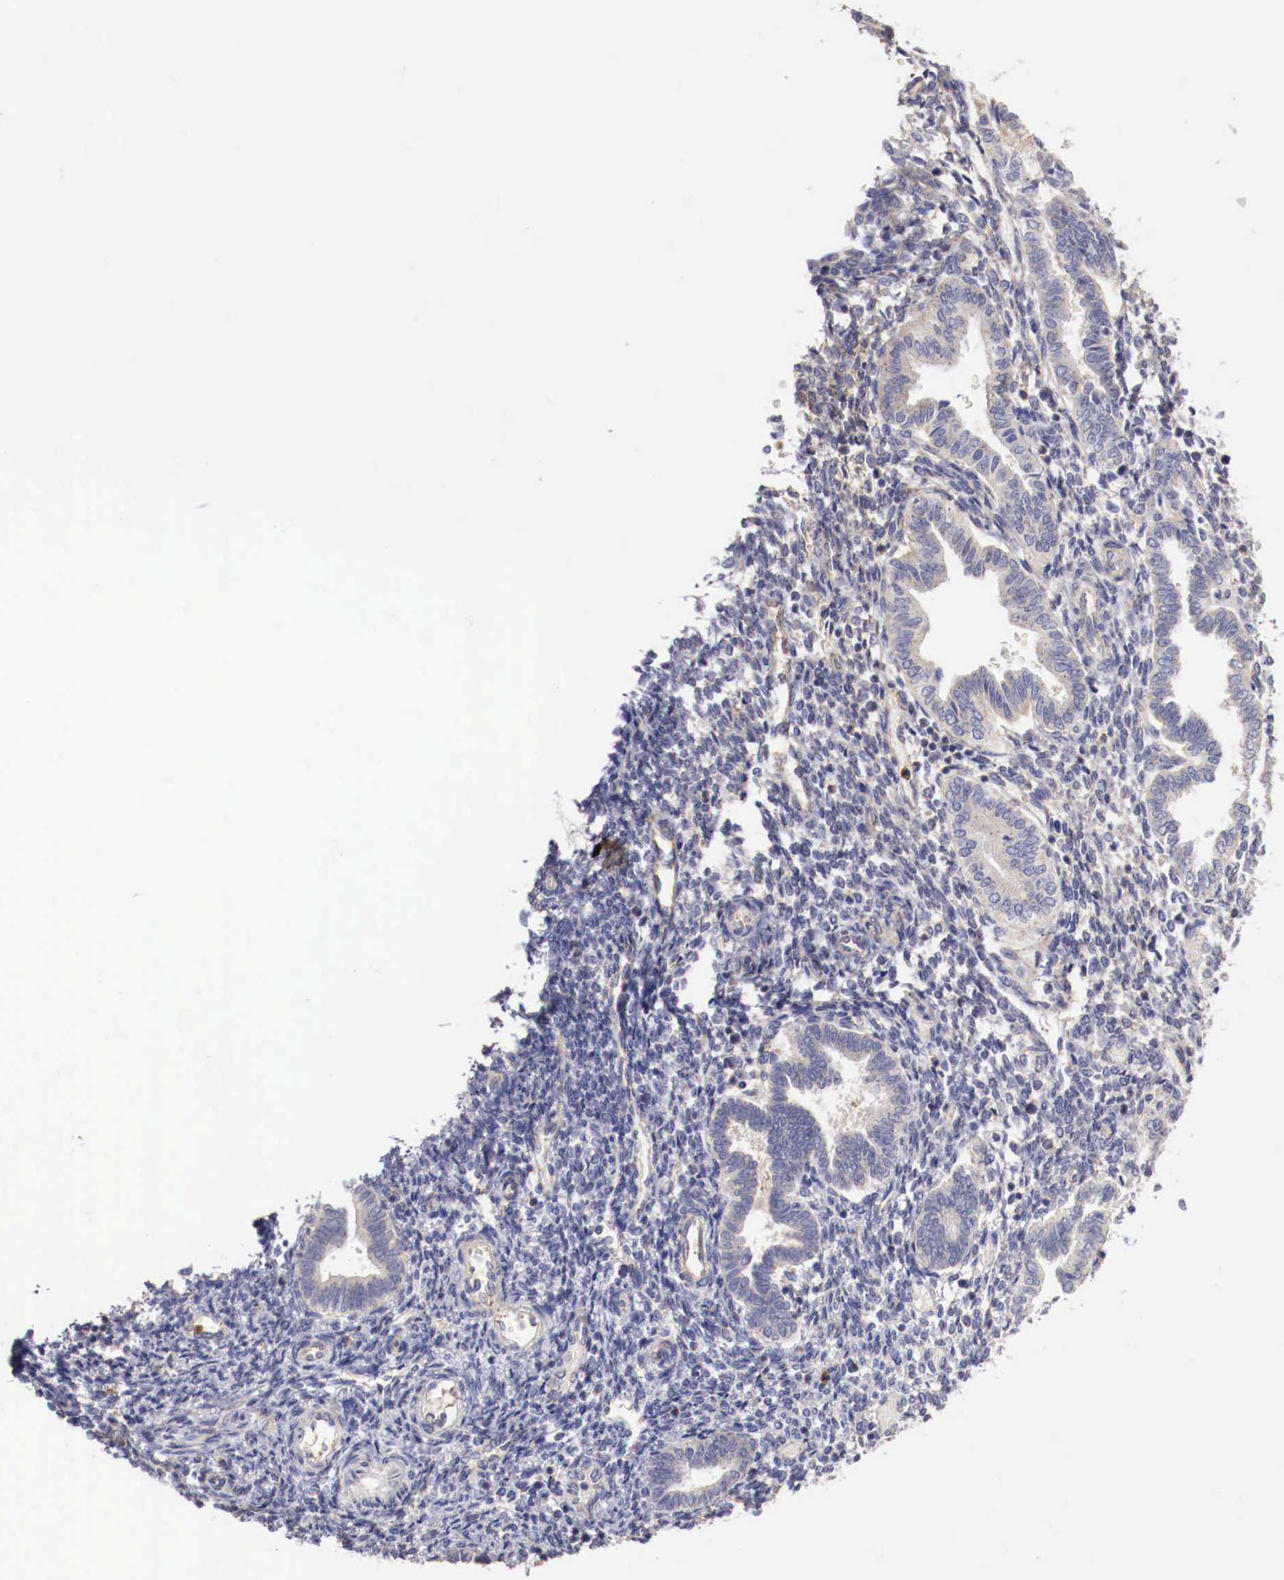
{"staining": {"intensity": "moderate", "quantity": "<25%", "location": "cytoplasmic/membranous"}, "tissue": "endometrium", "cell_type": "Cells in endometrial stroma", "image_type": "normal", "snomed": [{"axis": "morphology", "description": "Normal tissue, NOS"}, {"axis": "topography", "description": "Endometrium"}], "caption": "High-magnification brightfield microscopy of normal endometrium stained with DAB (3,3'-diaminobenzidine) (brown) and counterstained with hematoxylin (blue). cells in endometrial stroma exhibit moderate cytoplasmic/membranous staining is appreciated in approximately<25% of cells. Nuclei are stained in blue.", "gene": "PITPNA", "patient": {"sex": "female", "age": 36}}